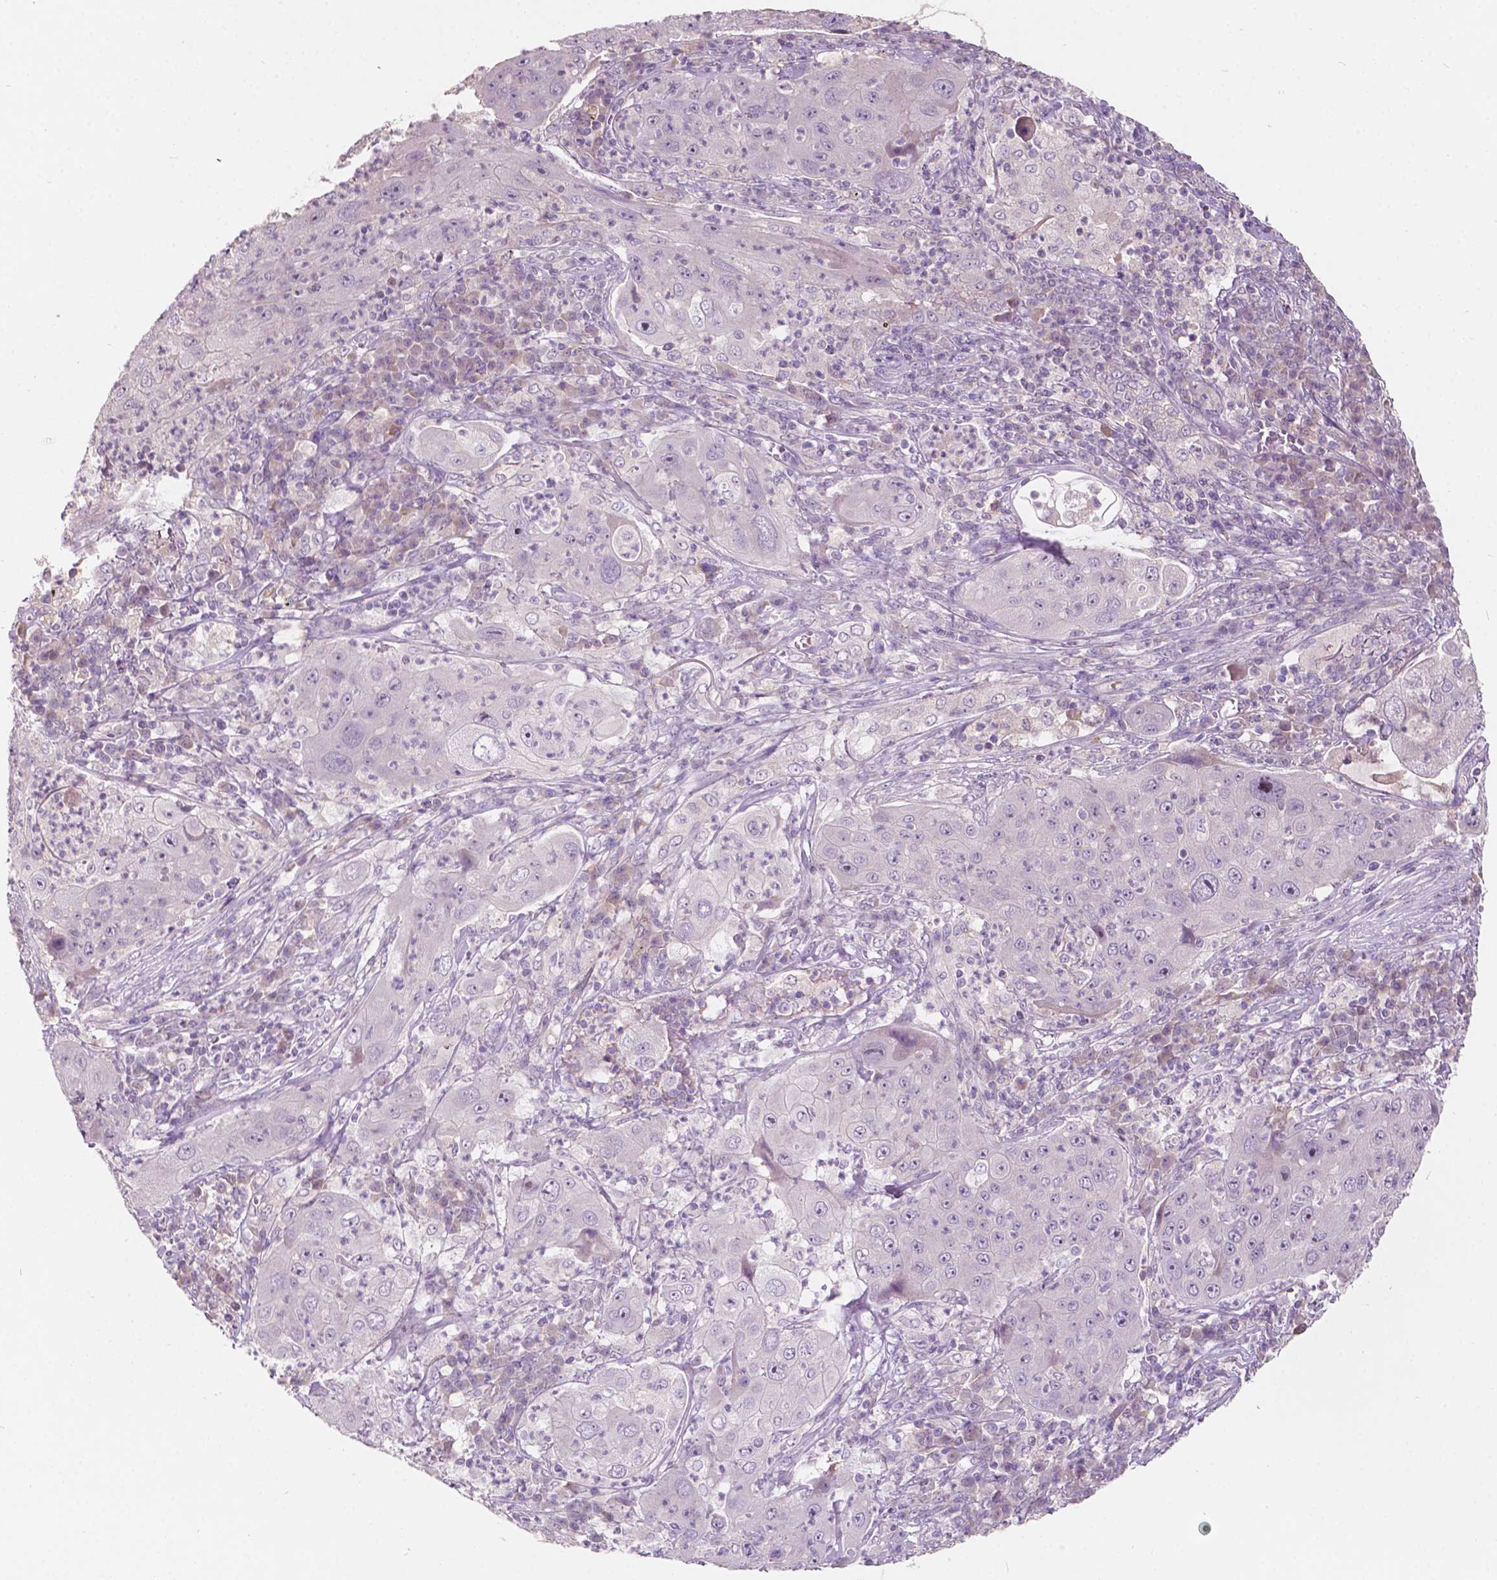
{"staining": {"intensity": "negative", "quantity": "none", "location": "none"}, "tissue": "lung cancer", "cell_type": "Tumor cells", "image_type": "cancer", "snomed": [{"axis": "morphology", "description": "Squamous cell carcinoma, NOS"}, {"axis": "topography", "description": "Lung"}], "caption": "Lung cancer (squamous cell carcinoma) was stained to show a protein in brown. There is no significant expression in tumor cells.", "gene": "TM6SF2", "patient": {"sex": "female", "age": 59}}